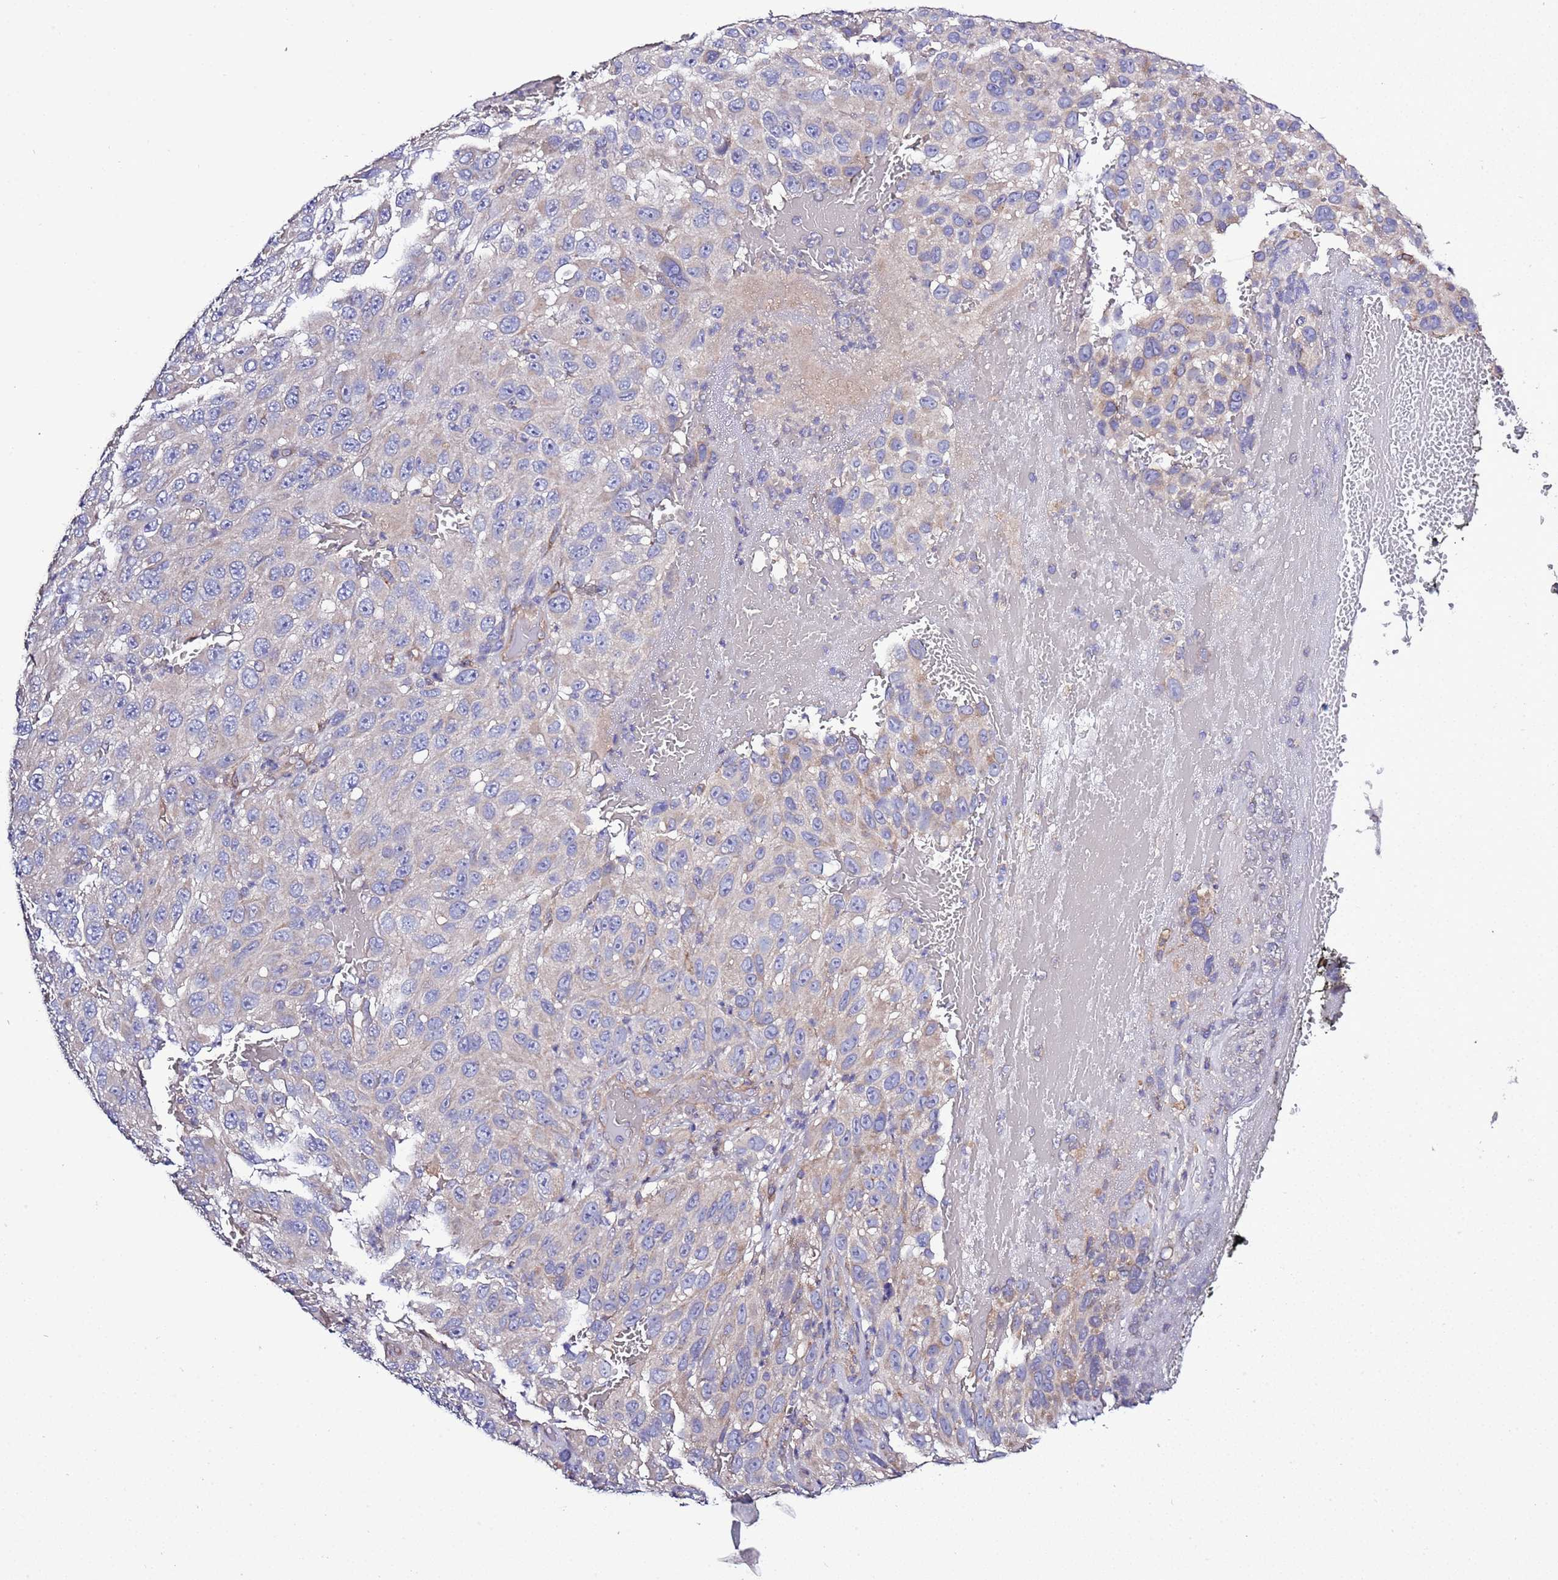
{"staining": {"intensity": "negative", "quantity": "none", "location": "none"}, "tissue": "melanoma", "cell_type": "Tumor cells", "image_type": "cancer", "snomed": [{"axis": "morphology", "description": "Normal tissue, NOS"}, {"axis": "morphology", "description": "Malignant melanoma, NOS"}, {"axis": "topography", "description": "Skin"}], "caption": "Melanoma was stained to show a protein in brown. There is no significant expression in tumor cells. (DAB (3,3'-diaminobenzidine) immunohistochemistry visualized using brightfield microscopy, high magnification).", "gene": "SPCS1", "patient": {"sex": "female", "age": 96}}